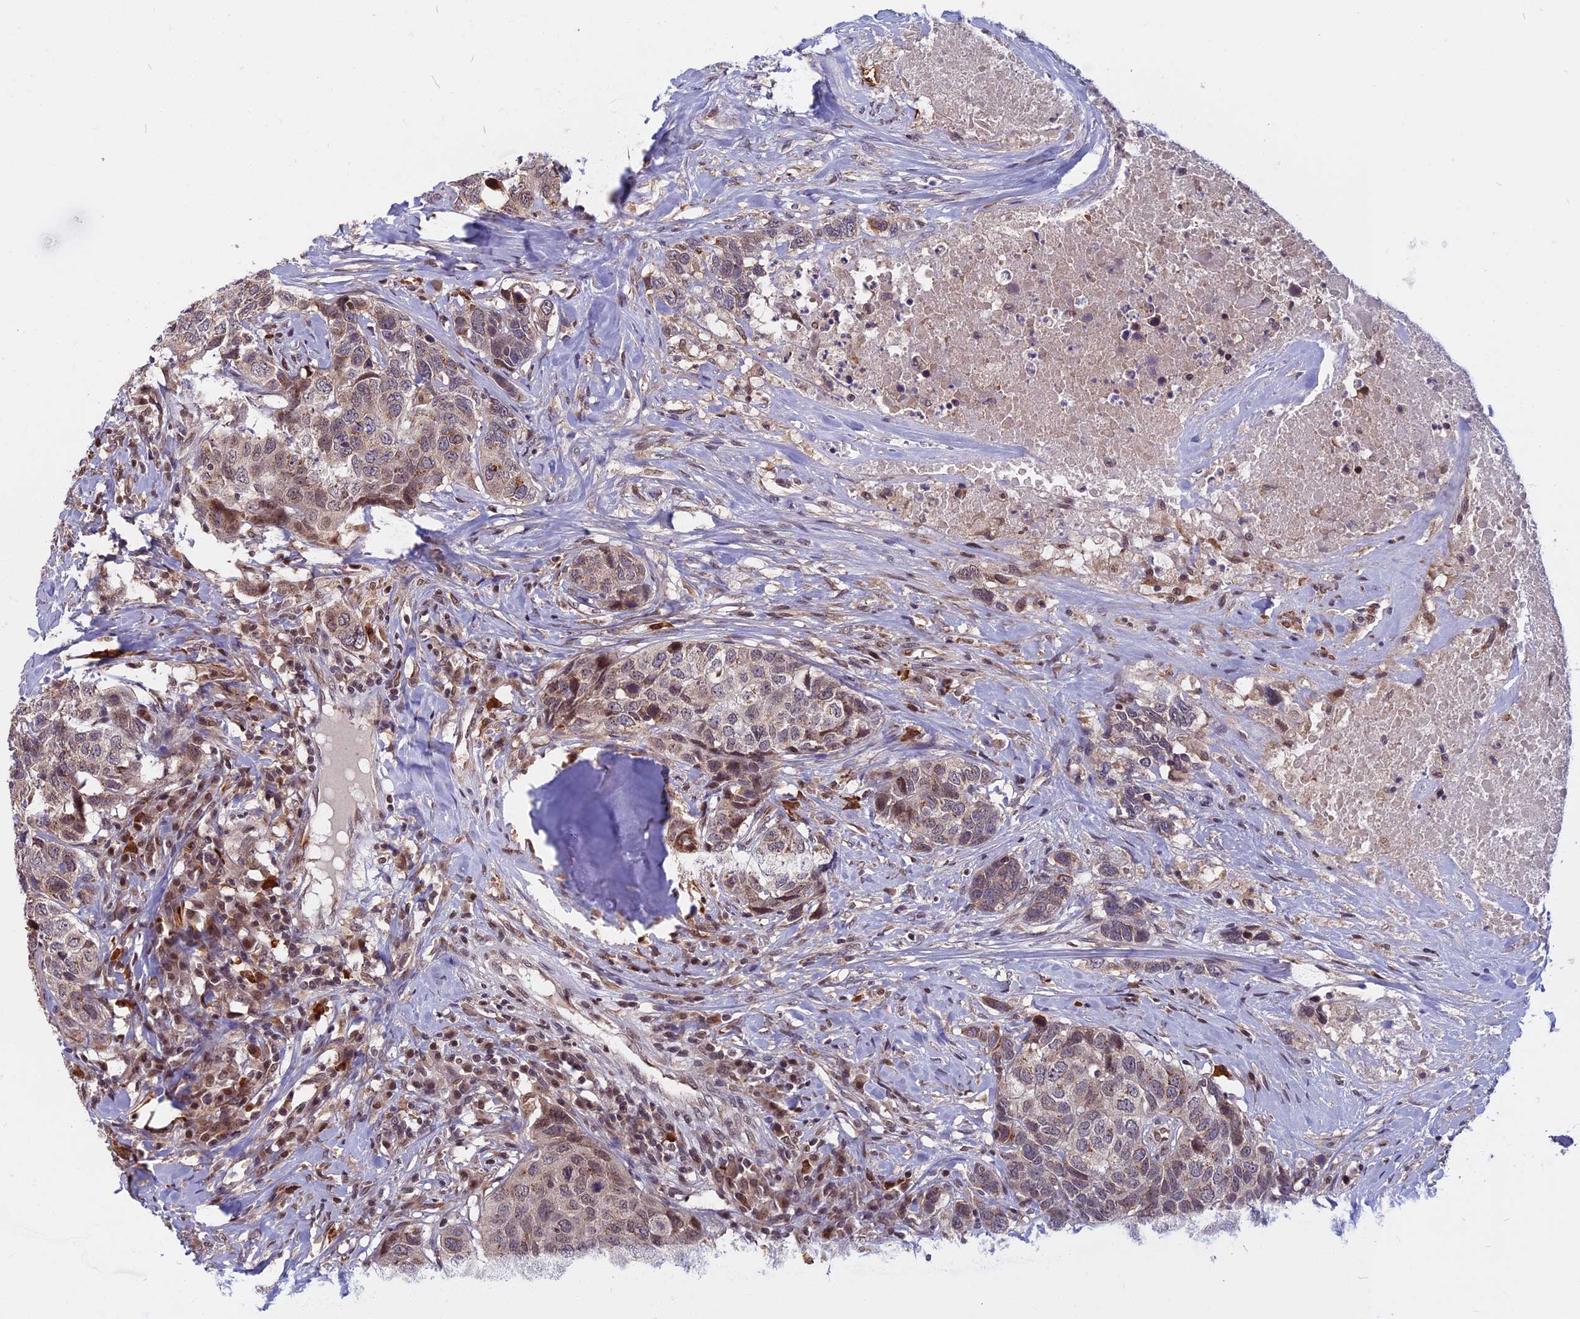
{"staining": {"intensity": "weak", "quantity": "25%-75%", "location": "cytoplasmic/membranous,nuclear"}, "tissue": "head and neck cancer", "cell_type": "Tumor cells", "image_type": "cancer", "snomed": [{"axis": "morphology", "description": "Squamous cell carcinoma, NOS"}, {"axis": "topography", "description": "Head-Neck"}], "caption": "Protein expression analysis of human head and neck cancer reveals weak cytoplasmic/membranous and nuclear expression in approximately 25%-75% of tumor cells.", "gene": "CCDC113", "patient": {"sex": "male", "age": 66}}